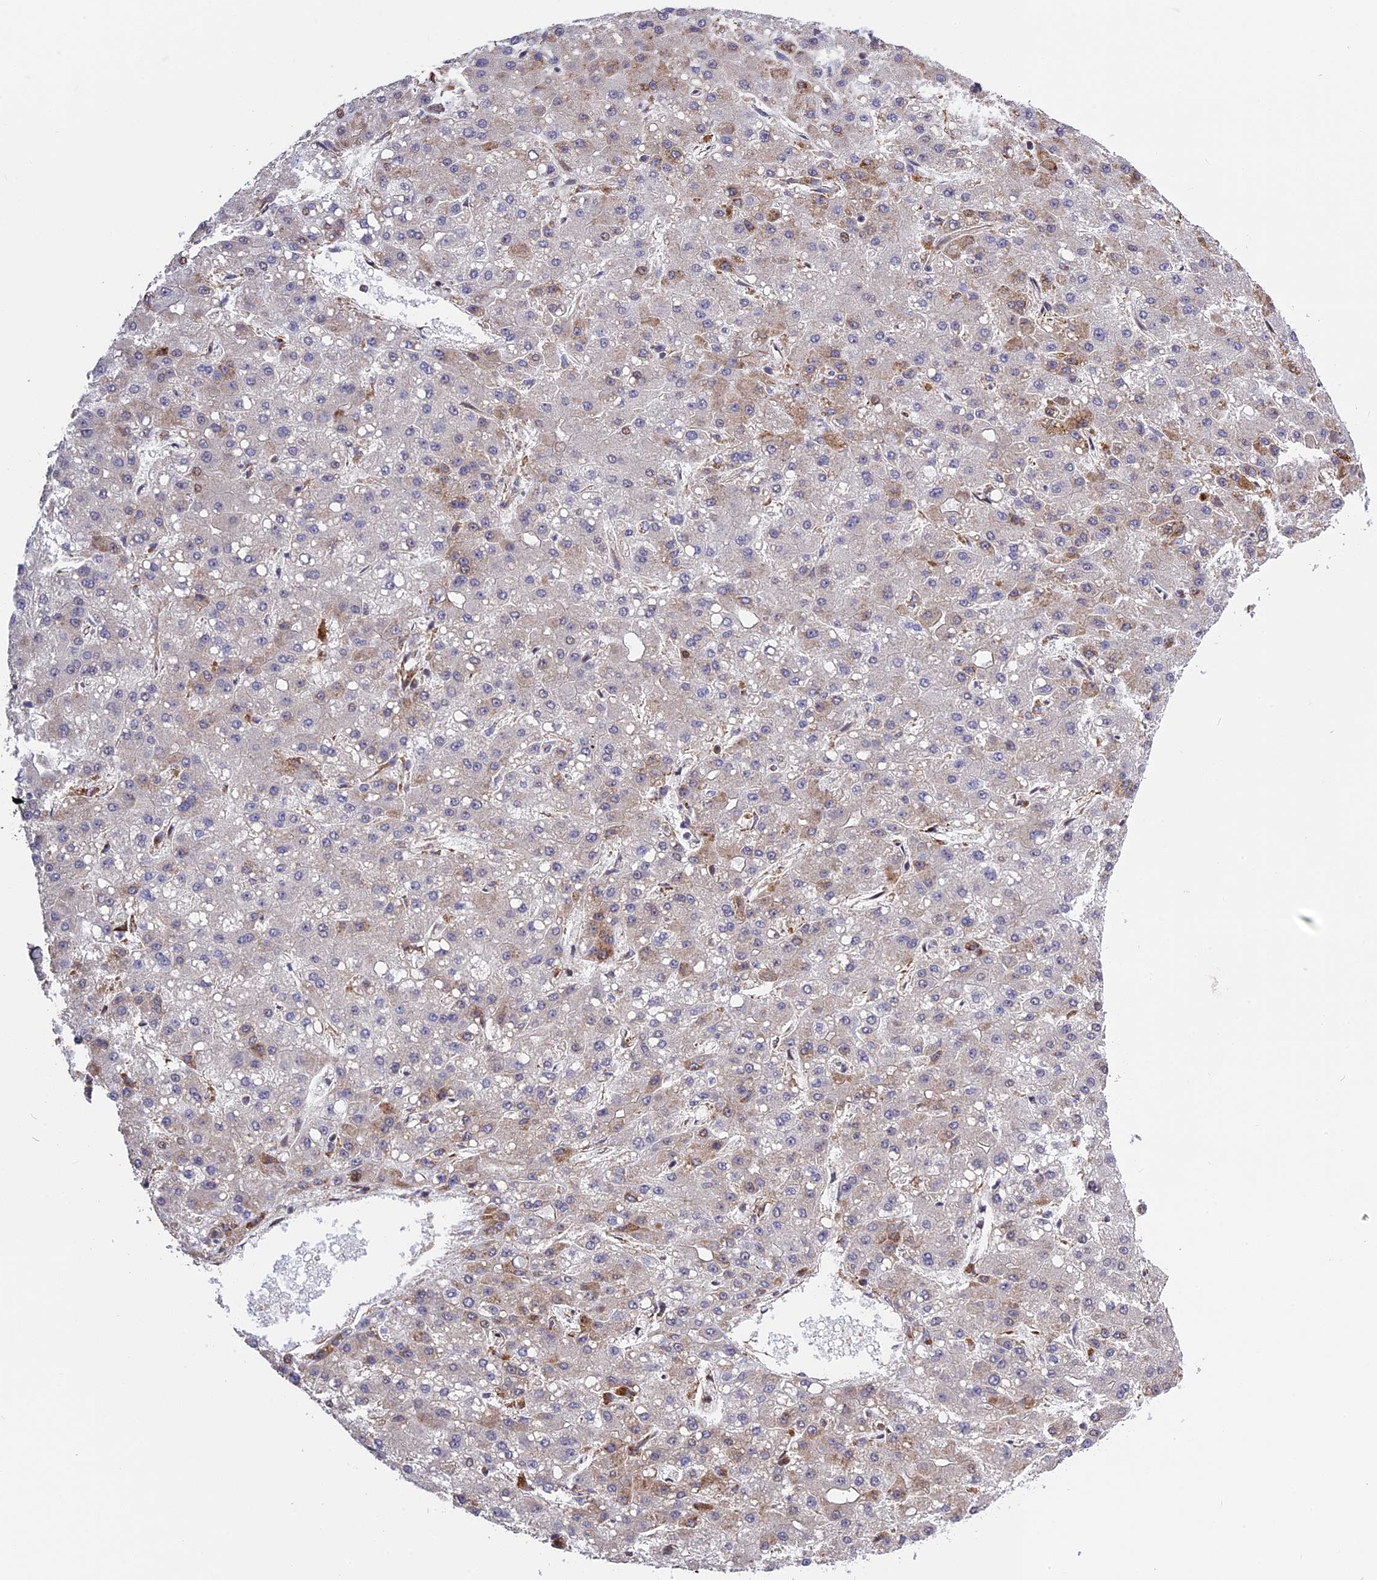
{"staining": {"intensity": "negative", "quantity": "none", "location": "none"}, "tissue": "liver cancer", "cell_type": "Tumor cells", "image_type": "cancer", "snomed": [{"axis": "morphology", "description": "Carcinoma, Hepatocellular, NOS"}, {"axis": "topography", "description": "Liver"}], "caption": "Image shows no protein expression in tumor cells of liver cancer (hepatocellular carcinoma) tissue. (Immunohistochemistry (ihc), brightfield microscopy, high magnification).", "gene": "DDX60L", "patient": {"sex": "male", "age": 67}}